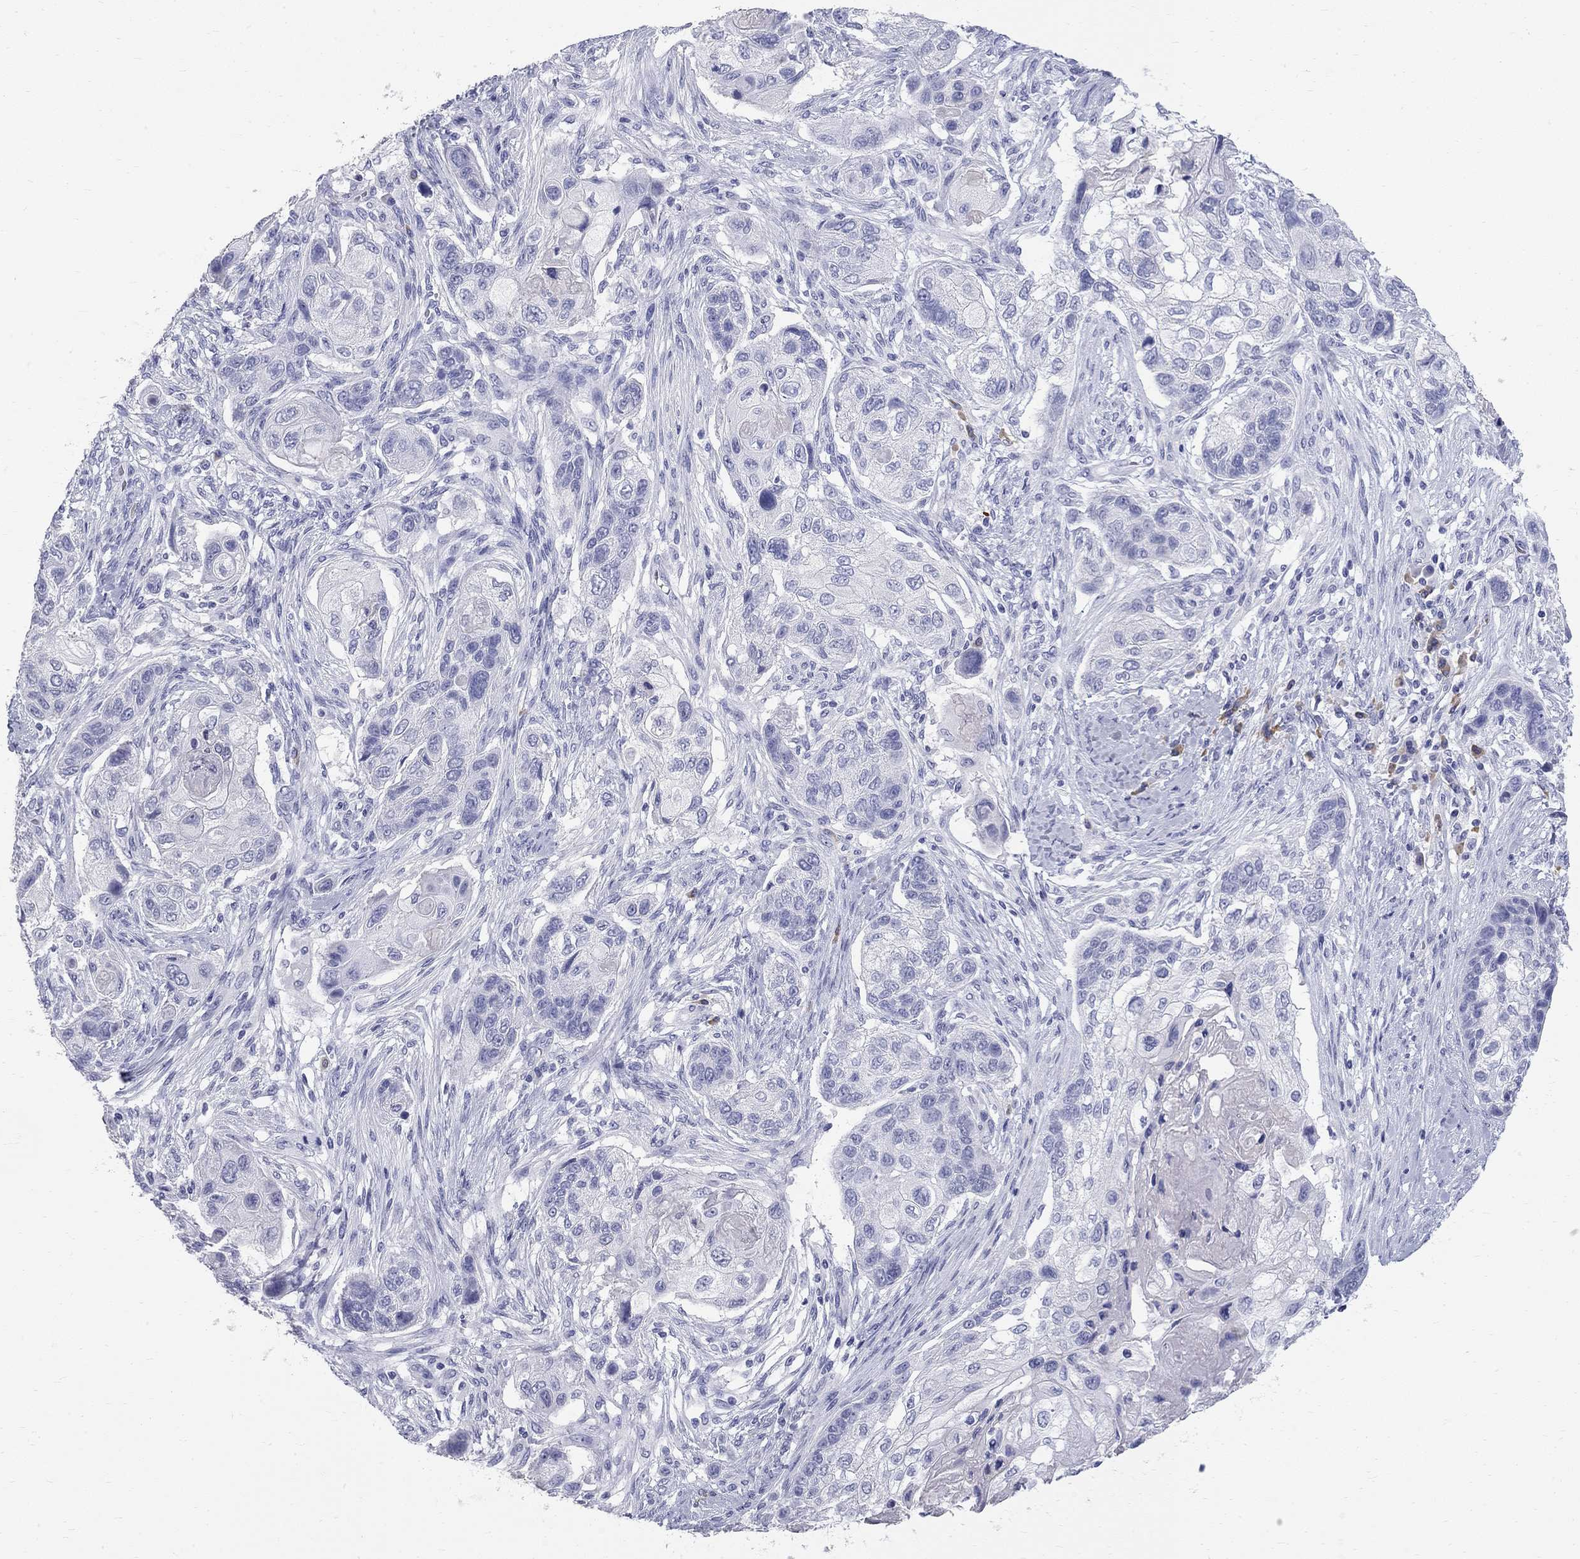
{"staining": {"intensity": "negative", "quantity": "none", "location": "none"}, "tissue": "lung cancer", "cell_type": "Tumor cells", "image_type": "cancer", "snomed": [{"axis": "morphology", "description": "Normal tissue, NOS"}, {"axis": "morphology", "description": "Squamous cell carcinoma, NOS"}, {"axis": "topography", "description": "Bronchus"}, {"axis": "topography", "description": "Lung"}], "caption": "The photomicrograph reveals no significant positivity in tumor cells of squamous cell carcinoma (lung).", "gene": "PHOX2B", "patient": {"sex": "male", "age": 69}}